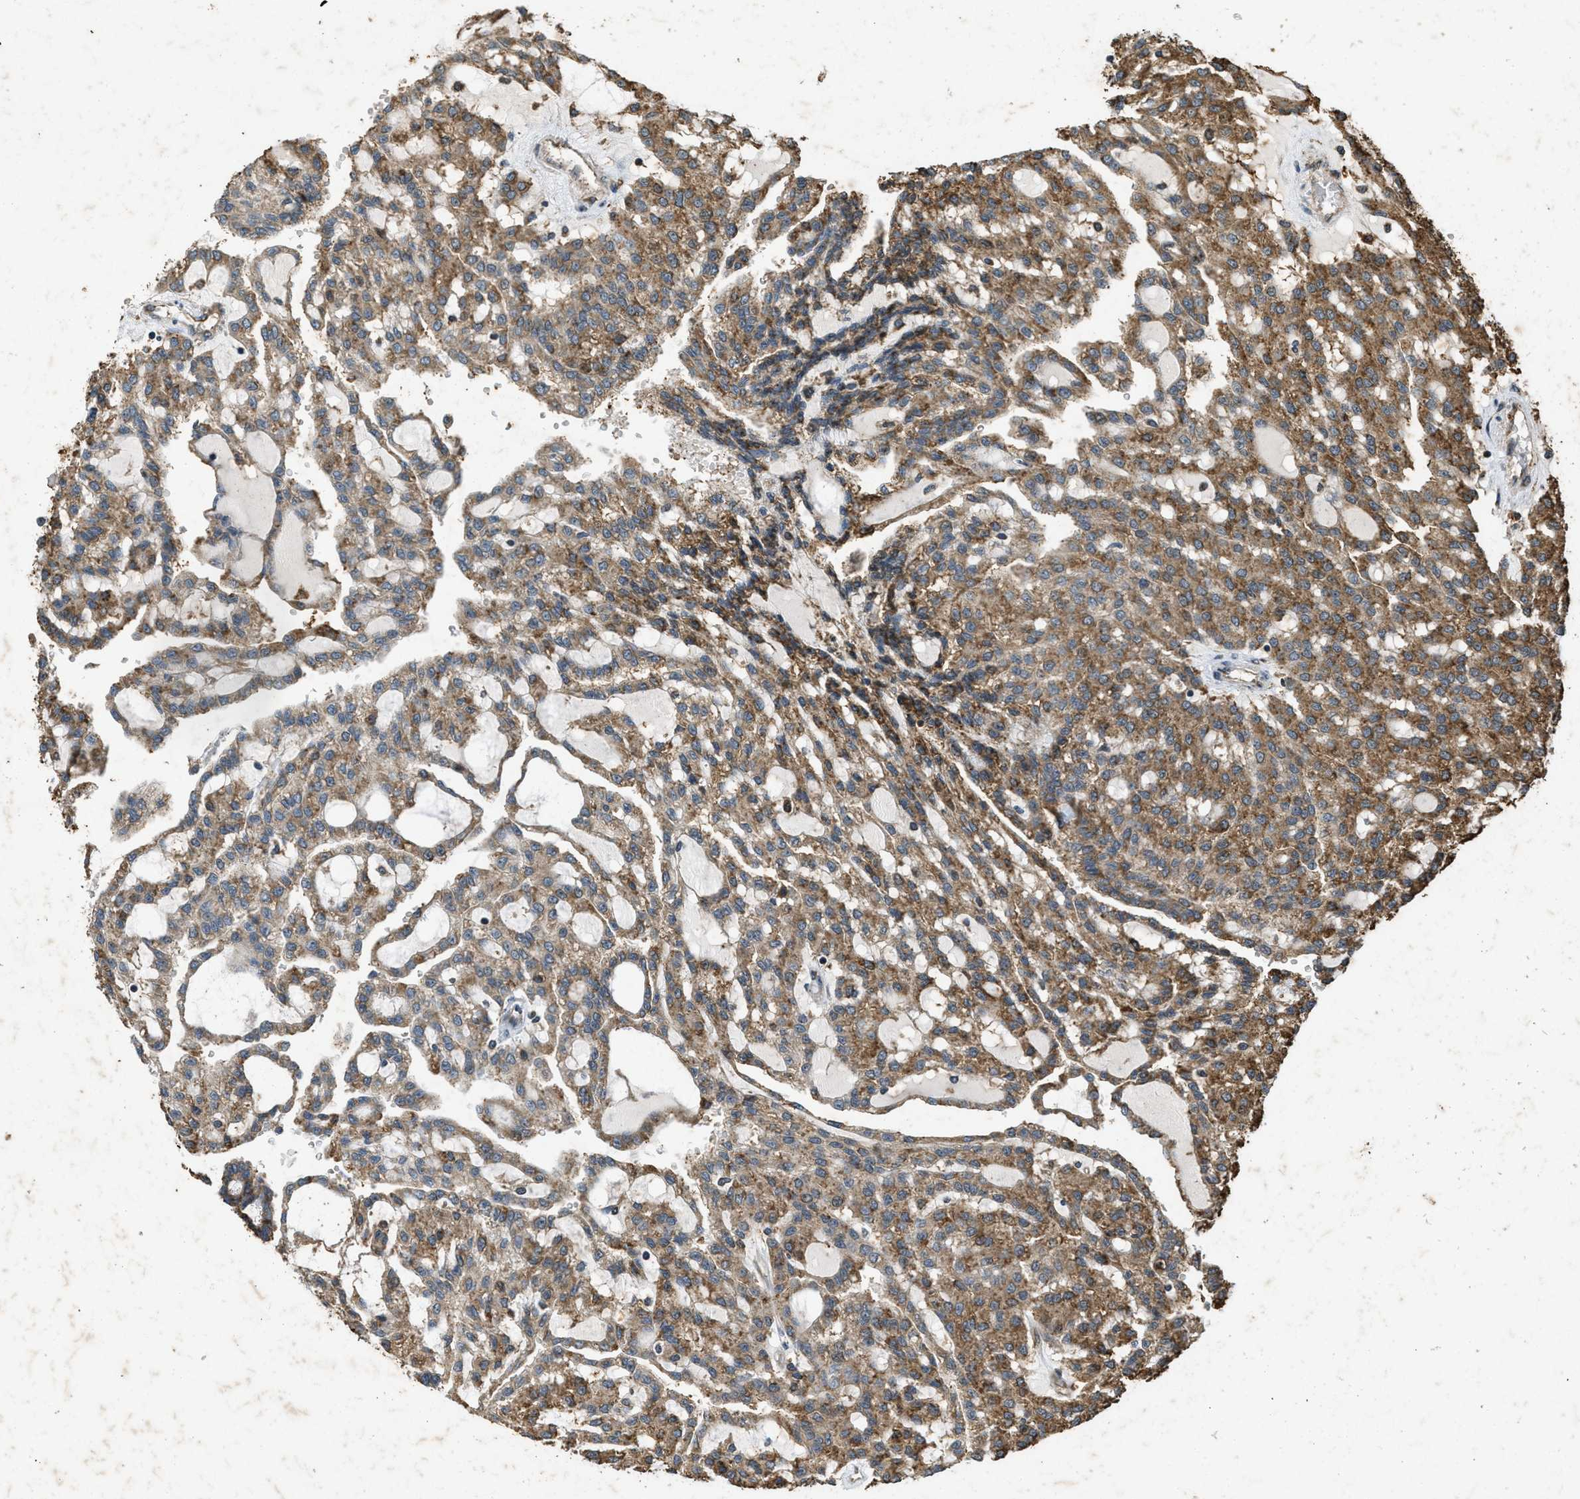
{"staining": {"intensity": "moderate", "quantity": ">75%", "location": "cytoplasmic/membranous"}, "tissue": "renal cancer", "cell_type": "Tumor cells", "image_type": "cancer", "snomed": [{"axis": "morphology", "description": "Adenocarcinoma, NOS"}, {"axis": "topography", "description": "Kidney"}], "caption": "Protein staining exhibits moderate cytoplasmic/membranous positivity in about >75% of tumor cells in renal adenocarcinoma.", "gene": "PPP1R15A", "patient": {"sex": "male", "age": 63}}